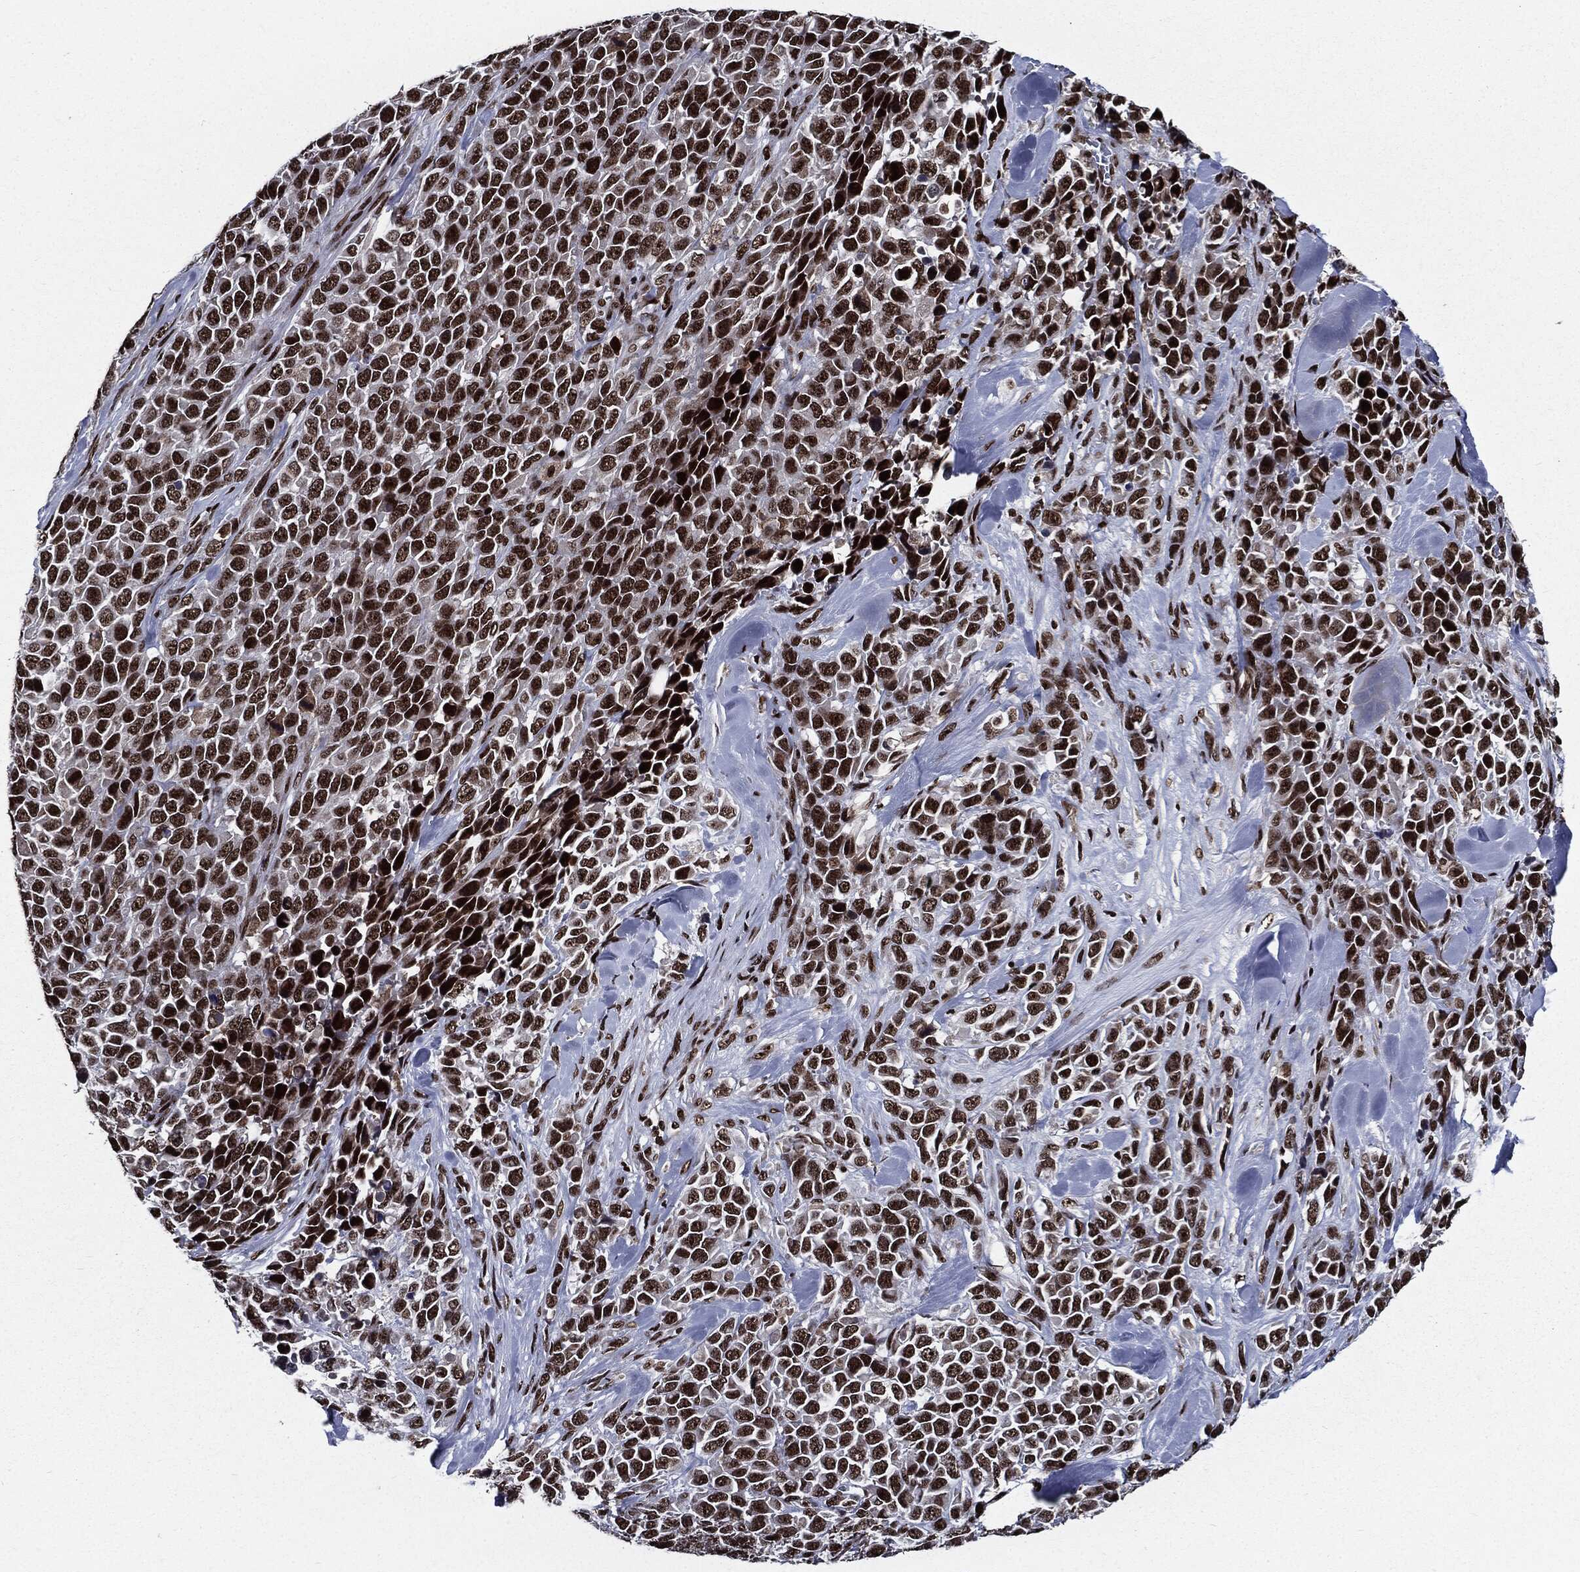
{"staining": {"intensity": "strong", "quantity": ">75%", "location": "nuclear"}, "tissue": "melanoma", "cell_type": "Tumor cells", "image_type": "cancer", "snomed": [{"axis": "morphology", "description": "Malignant melanoma, Metastatic site"}, {"axis": "topography", "description": "Skin"}], "caption": "Human melanoma stained for a protein (brown) displays strong nuclear positive staining in about >75% of tumor cells.", "gene": "ZFP91", "patient": {"sex": "male", "age": 84}}